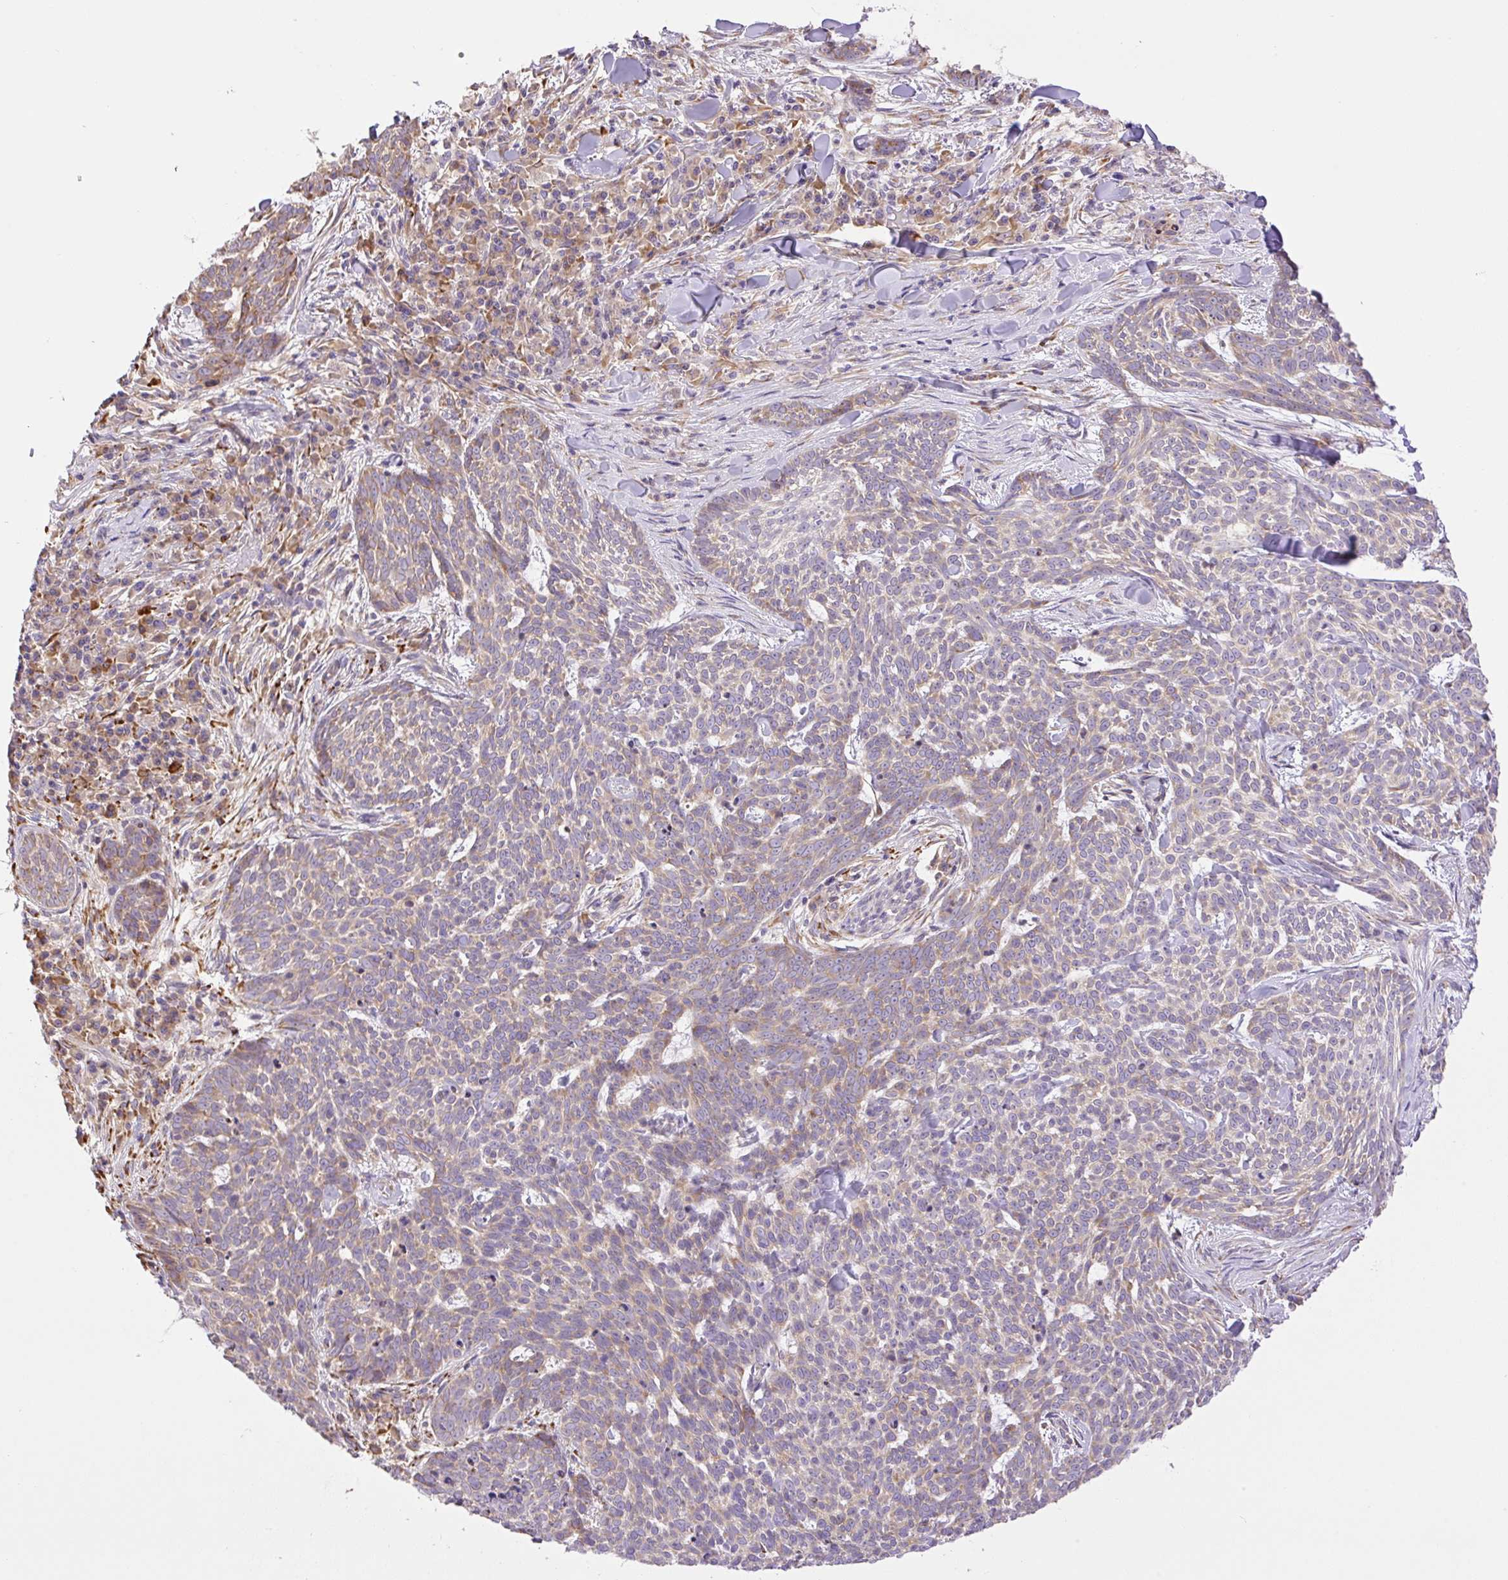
{"staining": {"intensity": "weak", "quantity": "25%-75%", "location": "cytoplasmic/membranous"}, "tissue": "skin cancer", "cell_type": "Tumor cells", "image_type": "cancer", "snomed": [{"axis": "morphology", "description": "Basal cell carcinoma"}, {"axis": "topography", "description": "Skin"}], "caption": "Protein staining demonstrates weak cytoplasmic/membranous staining in approximately 25%-75% of tumor cells in skin cancer.", "gene": "POFUT1", "patient": {"sex": "female", "age": 93}}